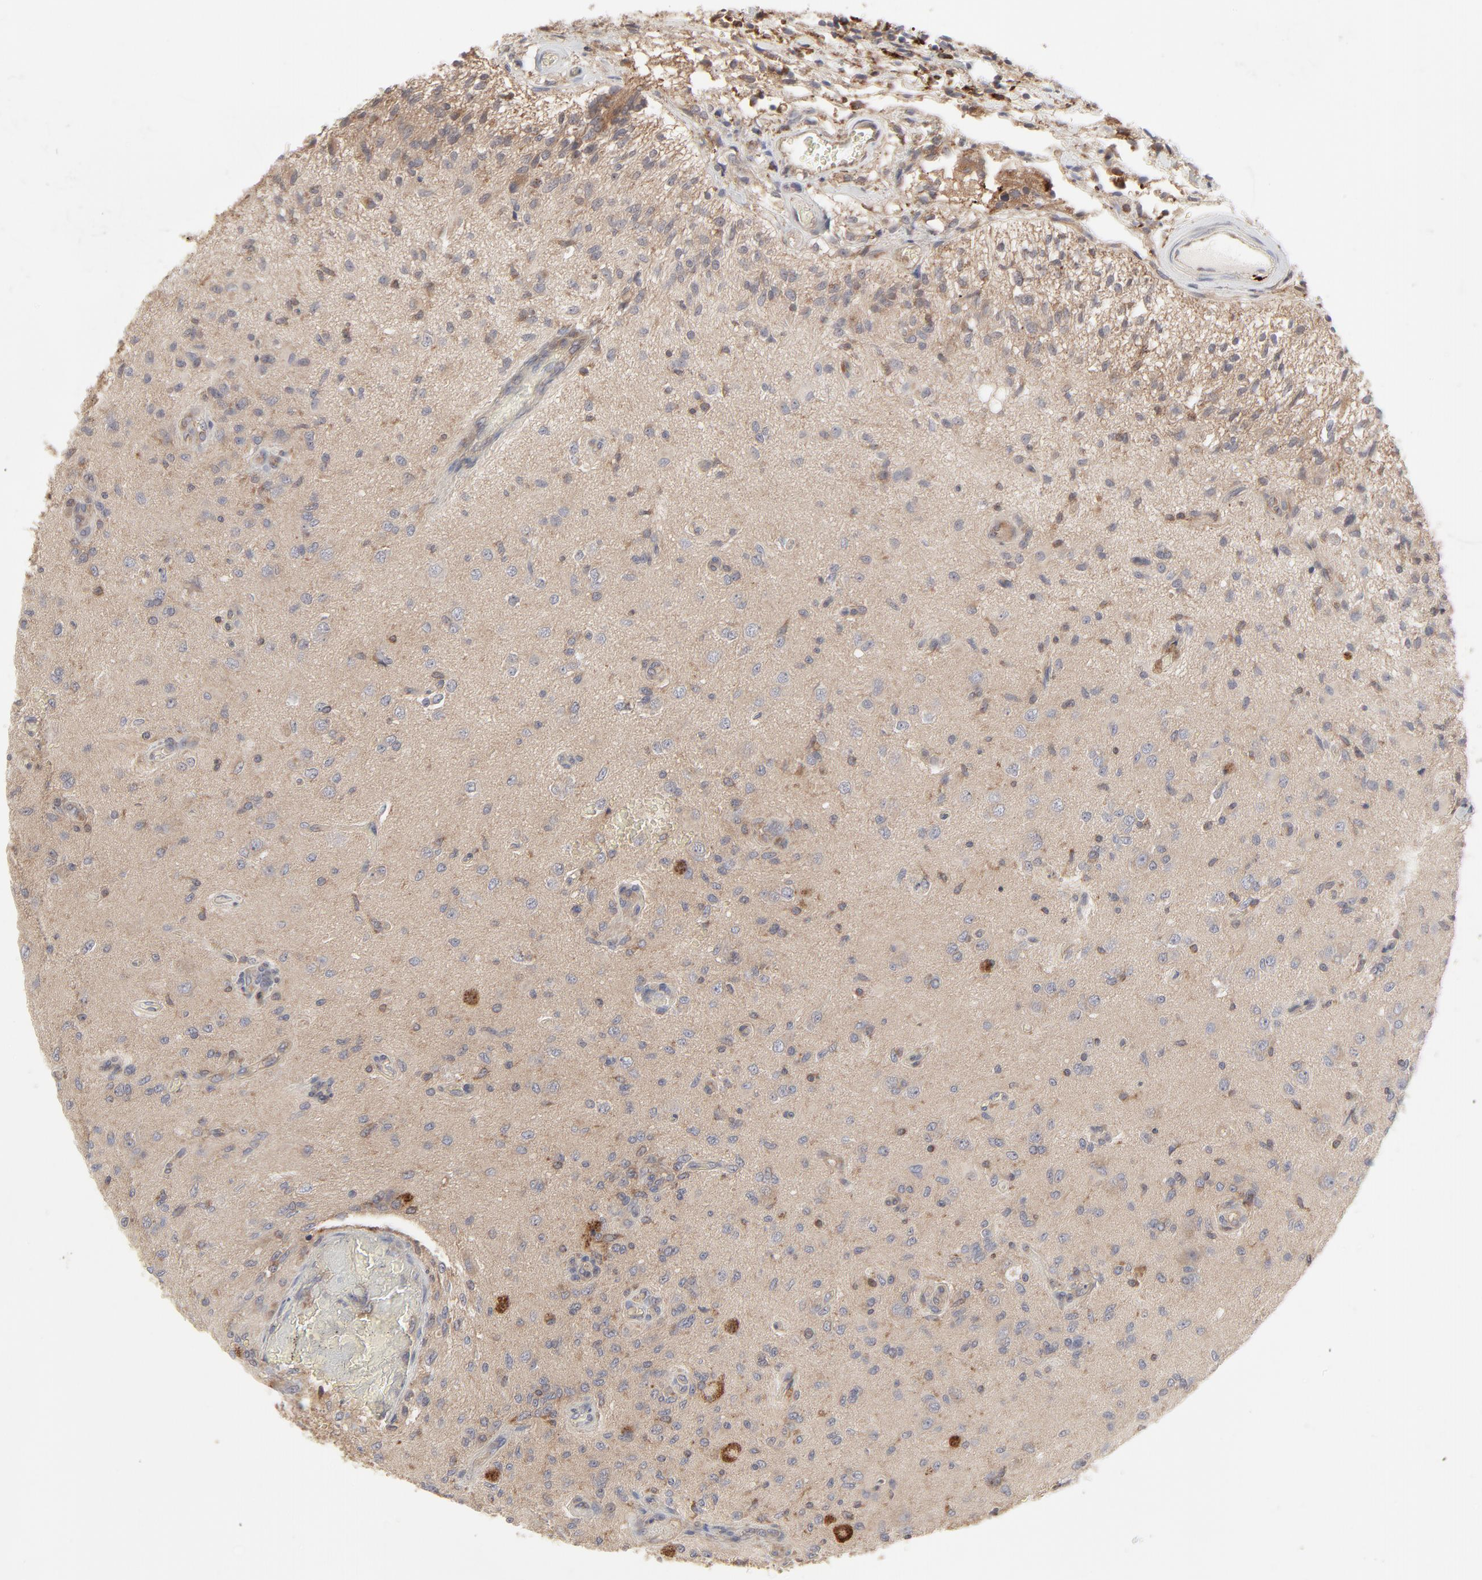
{"staining": {"intensity": "moderate", "quantity": "25%-75%", "location": "cytoplasmic/membranous"}, "tissue": "glioma", "cell_type": "Tumor cells", "image_type": "cancer", "snomed": [{"axis": "morphology", "description": "Normal tissue, NOS"}, {"axis": "morphology", "description": "Glioma, malignant, High grade"}, {"axis": "topography", "description": "Cerebral cortex"}], "caption": "Moderate cytoplasmic/membranous protein staining is present in approximately 25%-75% of tumor cells in glioma.", "gene": "RAB5C", "patient": {"sex": "male", "age": 77}}